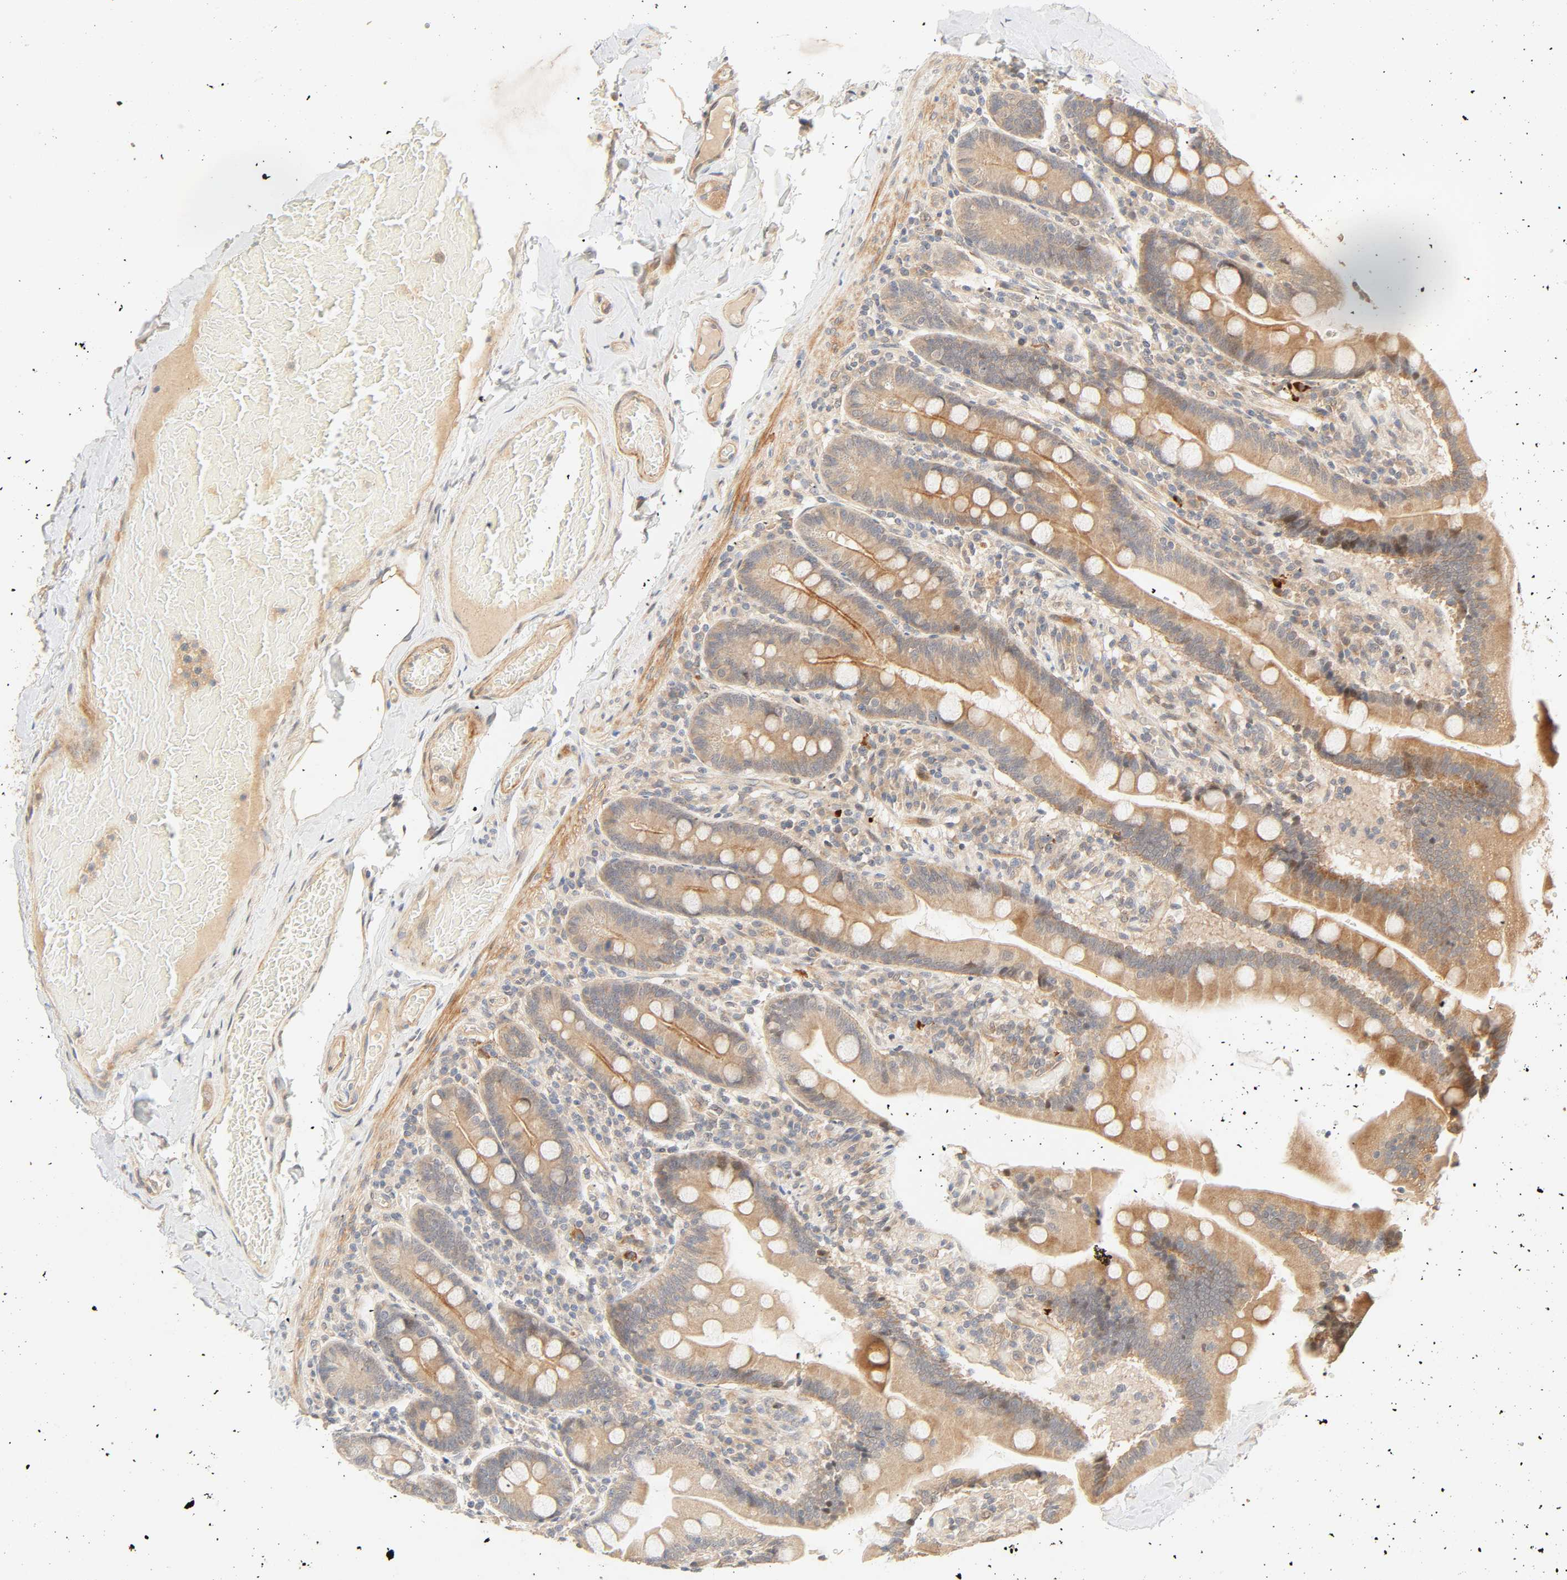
{"staining": {"intensity": "moderate", "quantity": ">75%", "location": "cytoplasmic/membranous"}, "tissue": "duodenum", "cell_type": "Glandular cells", "image_type": "normal", "snomed": [{"axis": "morphology", "description": "Normal tissue, NOS"}, {"axis": "topography", "description": "Duodenum"}], "caption": "IHC histopathology image of normal duodenum: human duodenum stained using IHC displays medium levels of moderate protein expression localized specifically in the cytoplasmic/membranous of glandular cells, appearing as a cytoplasmic/membranous brown color.", "gene": "CACNA1G", "patient": {"sex": "male", "age": 66}}